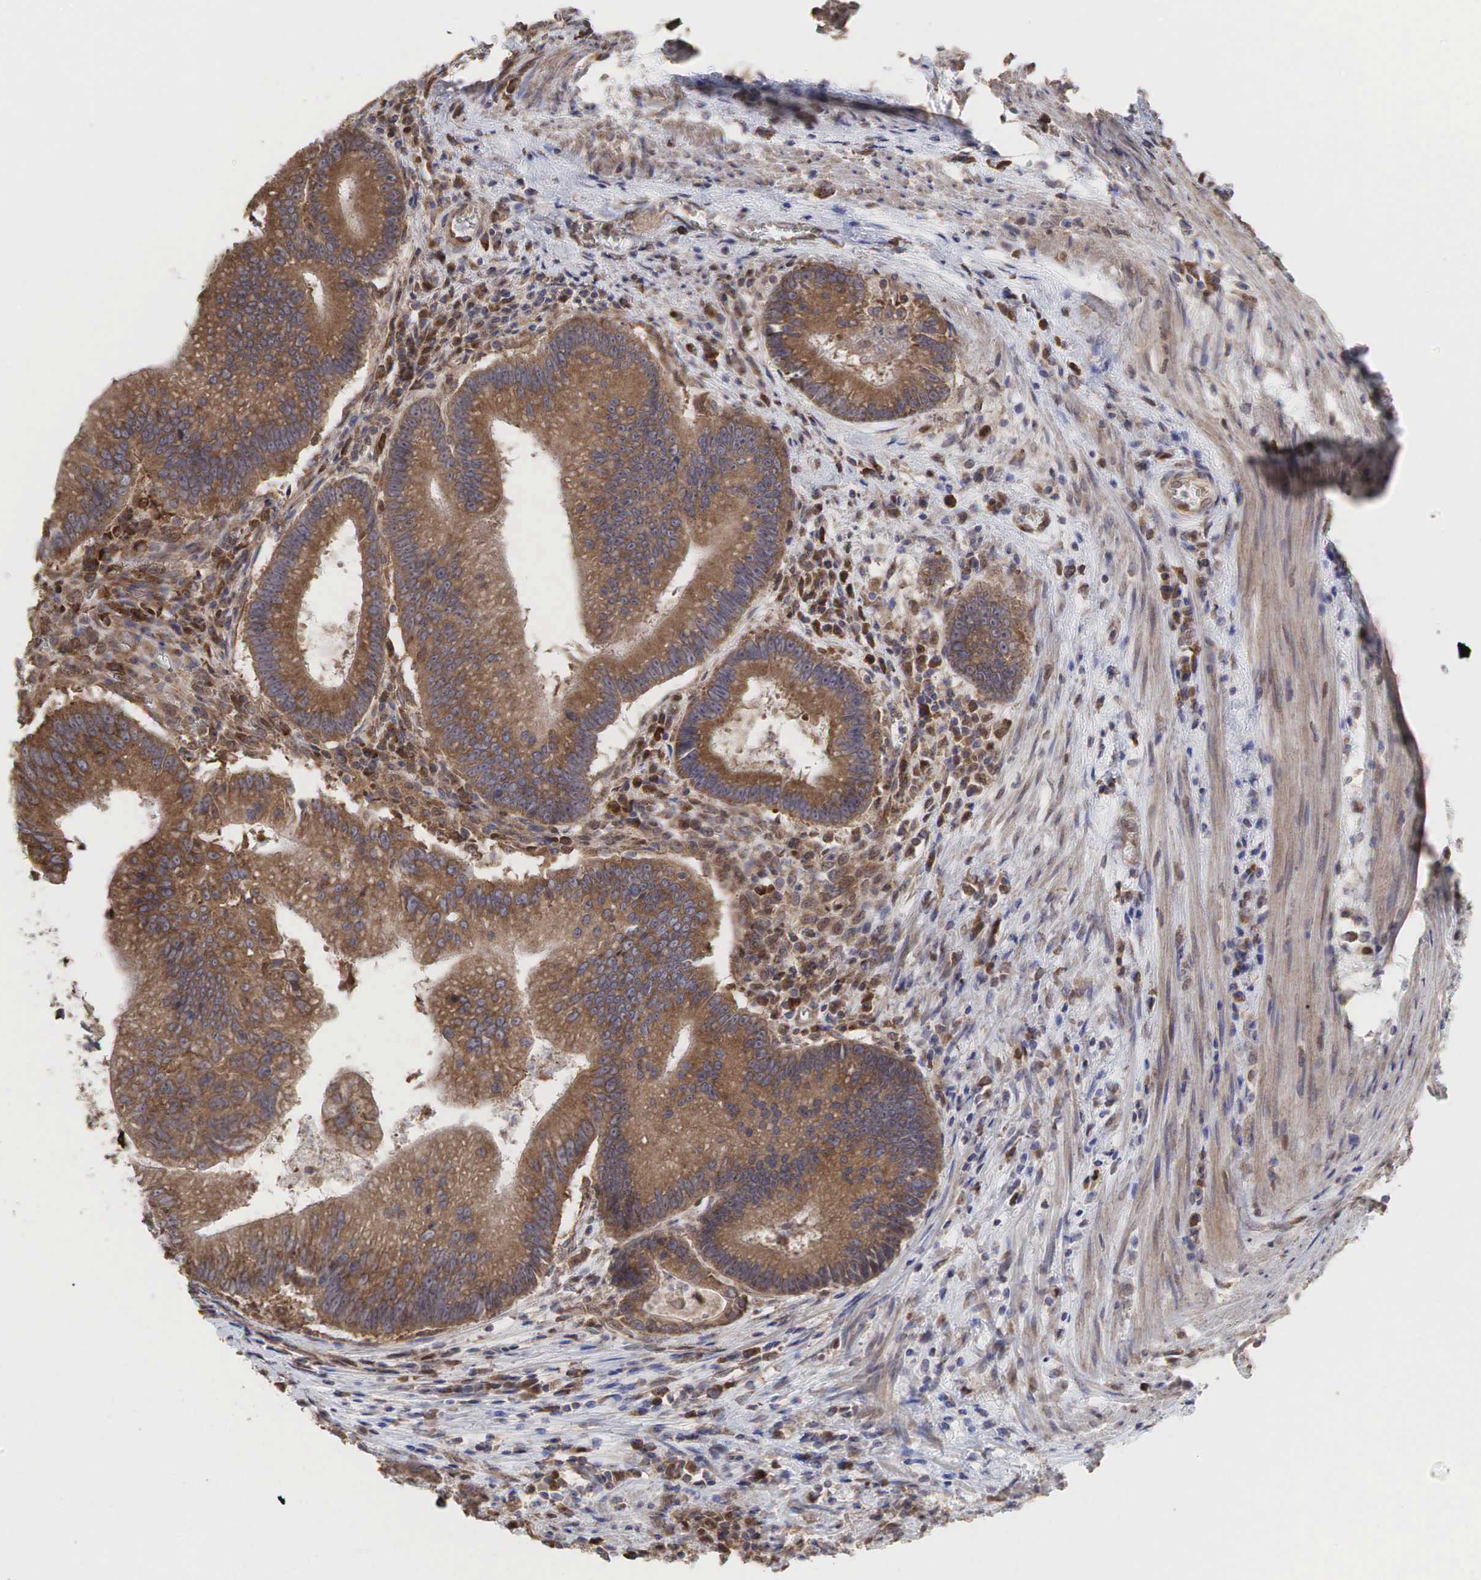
{"staining": {"intensity": "moderate", "quantity": ">75%", "location": "cytoplasmic/membranous"}, "tissue": "colorectal cancer", "cell_type": "Tumor cells", "image_type": "cancer", "snomed": [{"axis": "morphology", "description": "Adenocarcinoma, NOS"}, {"axis": "topography", "description": "Rectum"}], "caption": "A high-resolution image shows immunohistochemistry (IHC) staining of colorectal cancer (adenocarcinoma), which exhibits moderate cytoplasmic/membranous positivity in about >75% of tumor cells.", "gene": "PABPC5", "patient": {"sex": "female", "age": 81}}